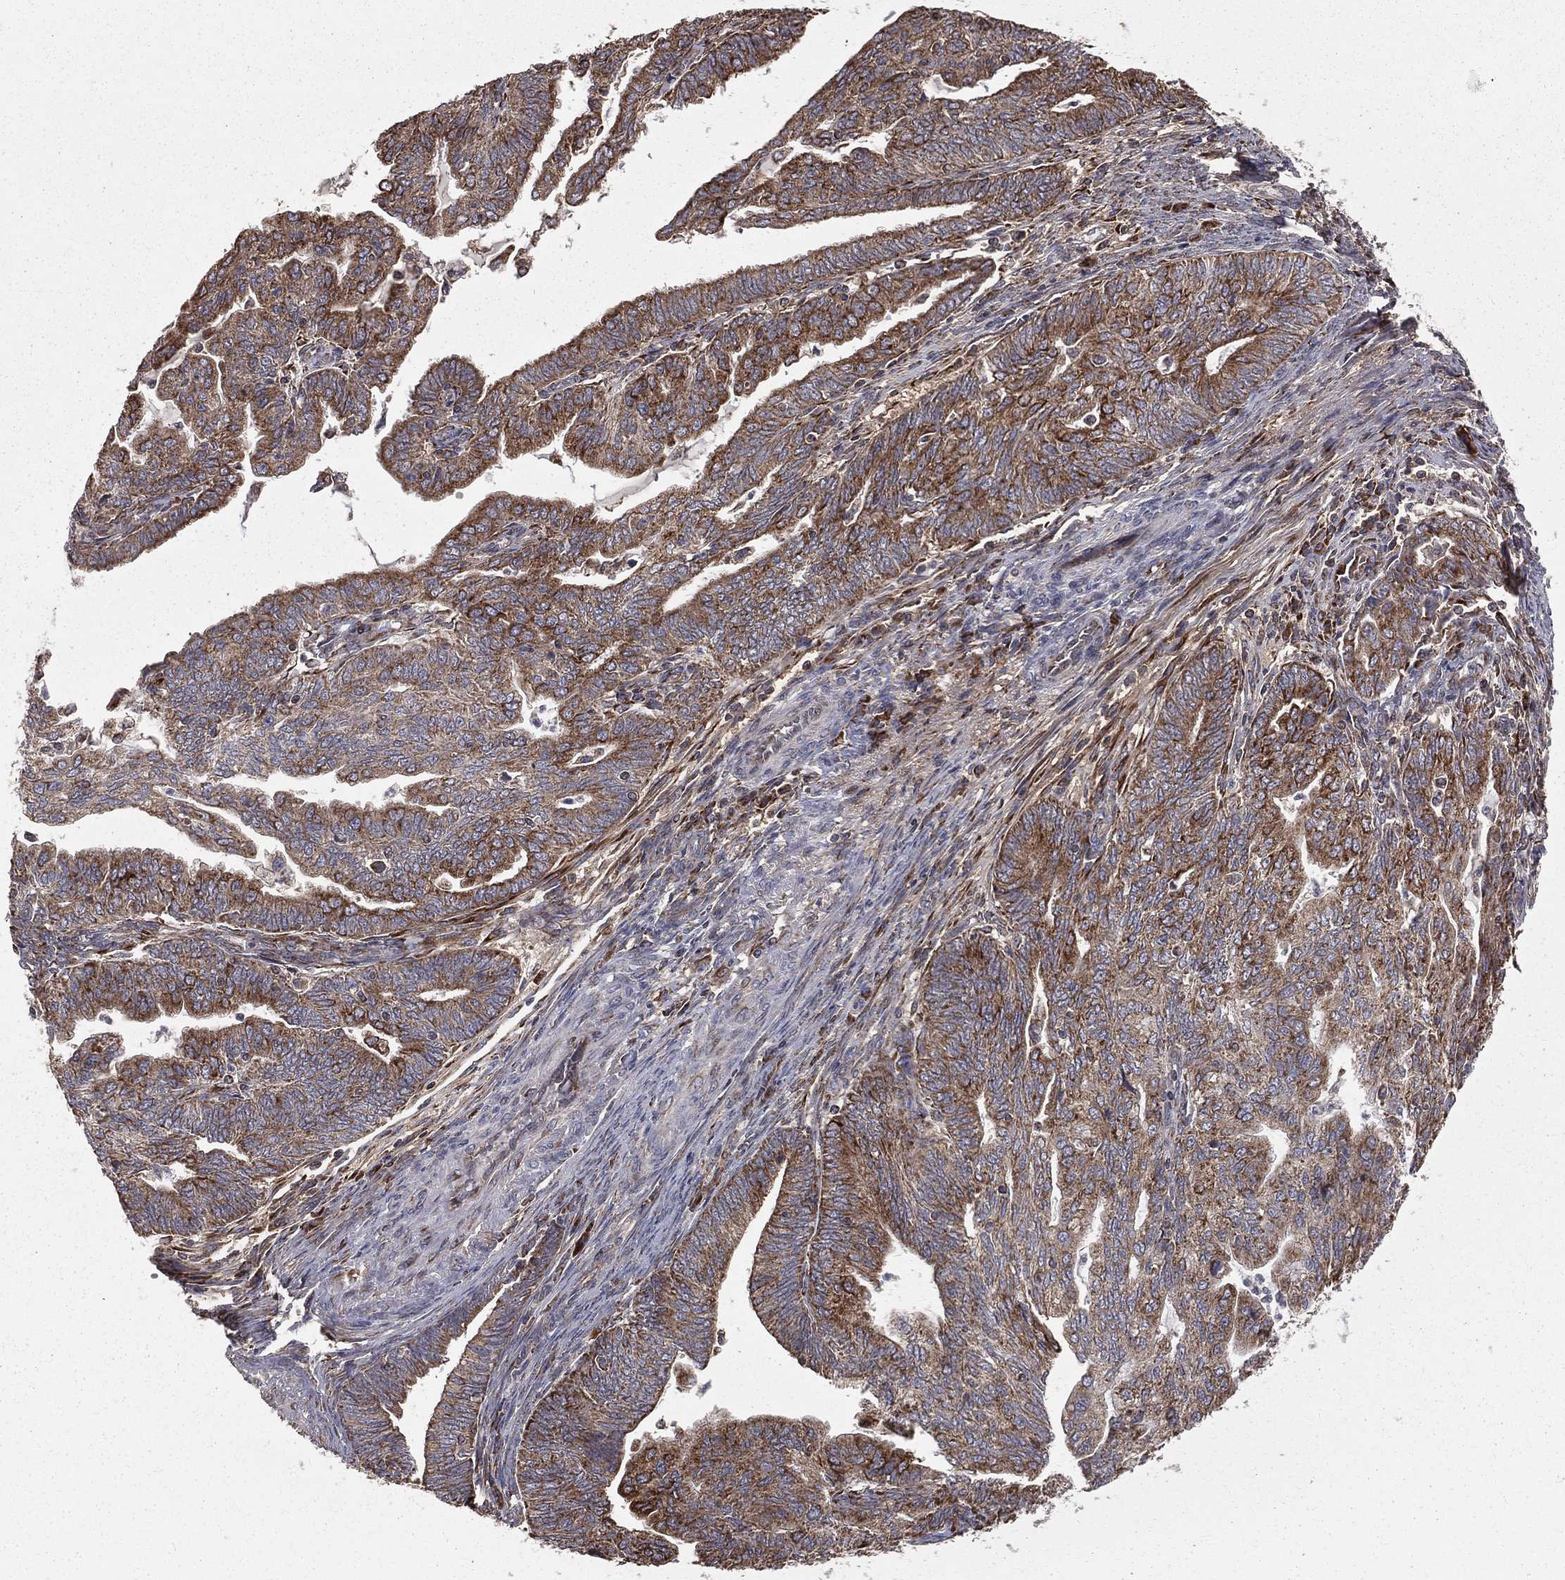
{"staining": {"intensity": "strong", "quantity": "25%-75%", "location": "cytoplasmic/membranous"}, "tissue": "endometrial cancer", "cell_type": "Tumor cells", "image_type": "cancer", "snomed": [{"axis": "morphology", "description": "Adenocarcinoma, NOS"}, {"axis": "topography", "description": "Endometrium"}], "caption": "Protein analysis of adenocarcinoma (endometrial) tissue demonstrates strong cytoplasmic/membranous positivity in about 25%-75% of tumor cells. The protein is stained brown, and the nuclei are stained in blue (DAB IHC with brightfield microscopy, high magnification).", "gene": "OLFML1", "patient": {"sex": "female", "age": 82}}